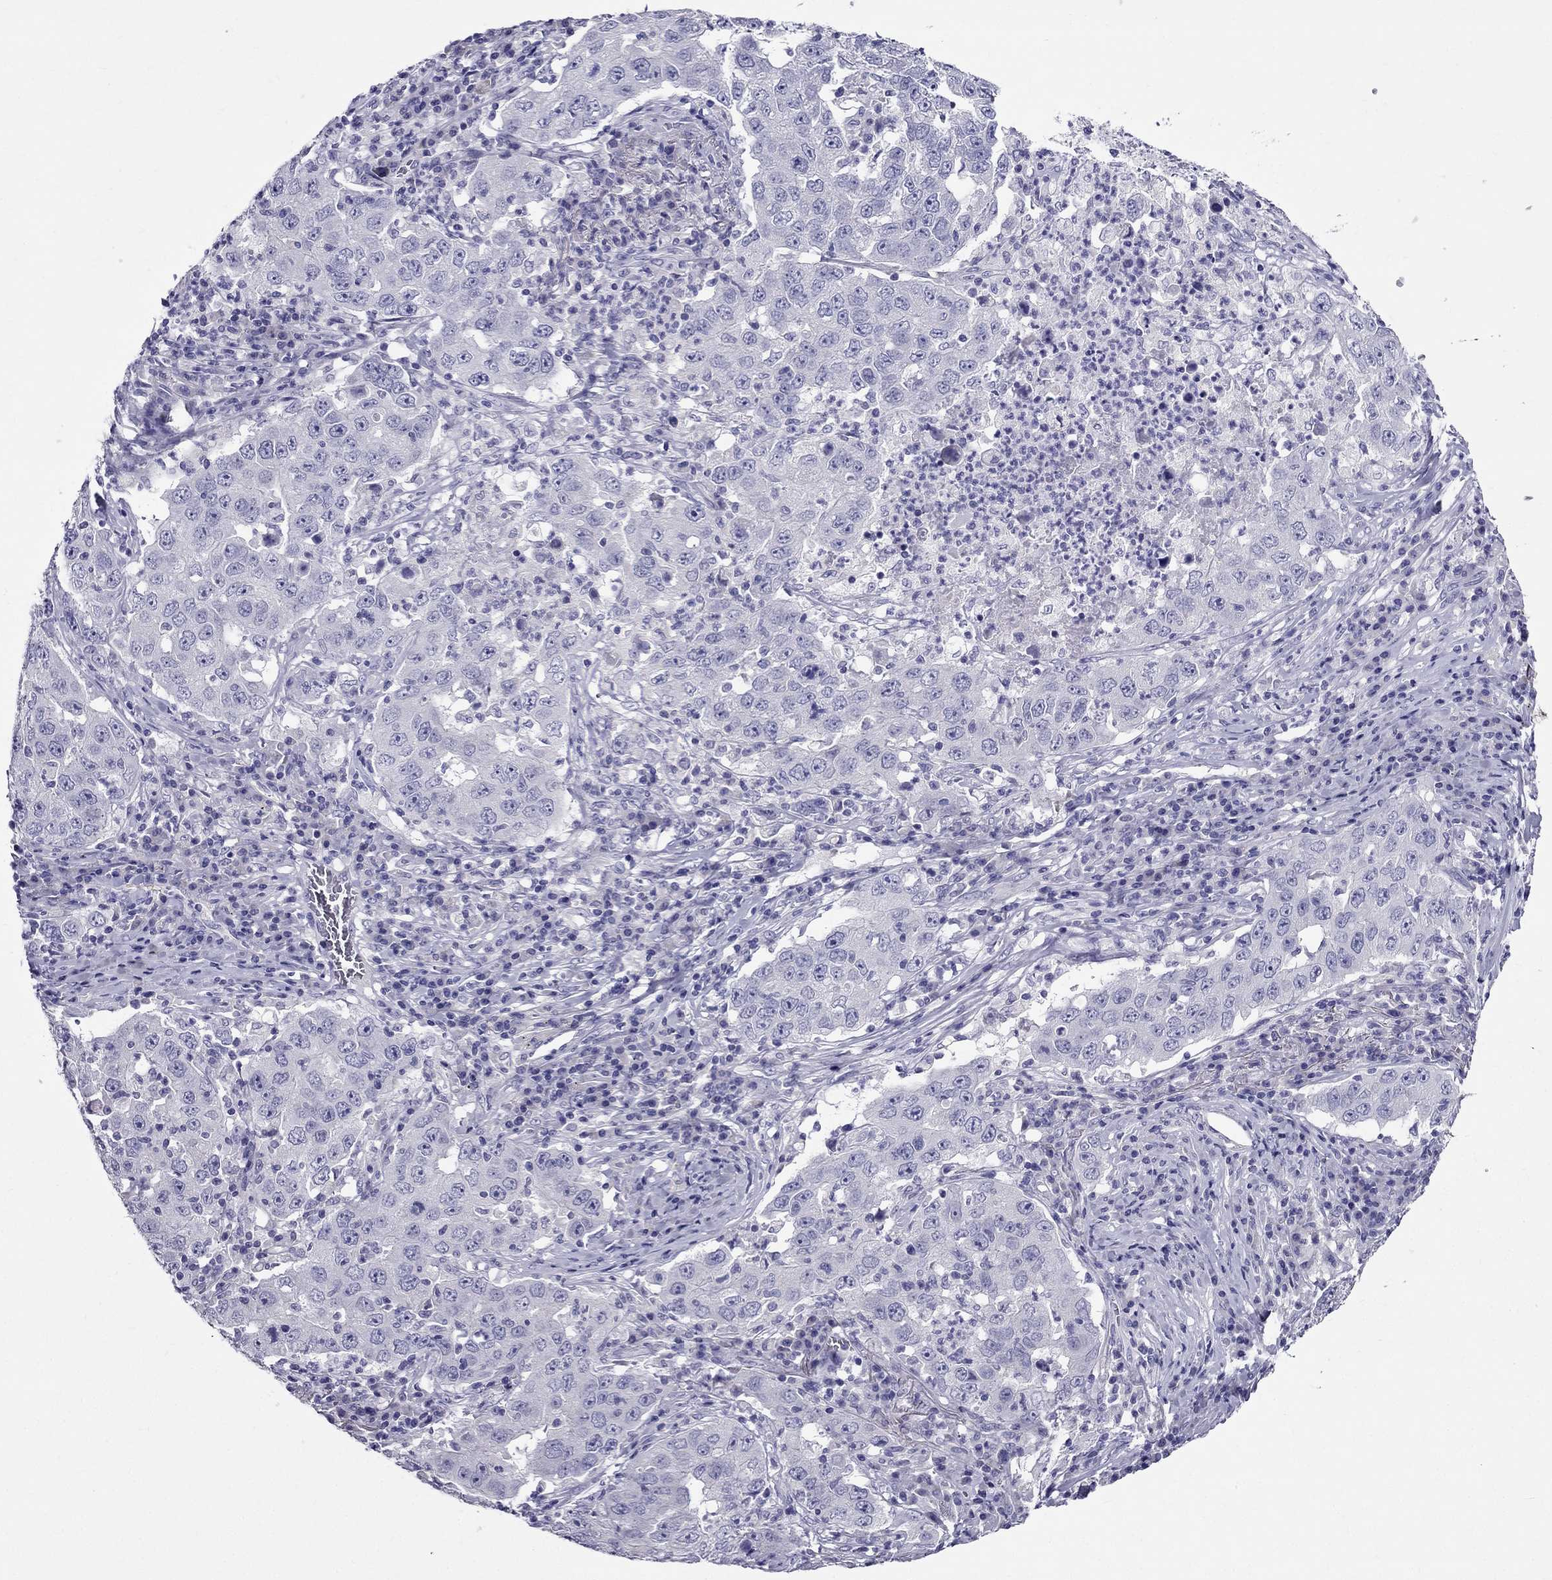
{"staining": {"intensity": "negative", "quantity": "none", "location": "none"}, "tissue": "lung cancer", "cell_type": "Tumor cells", "image_type": "cancer", "snomed": [{"axis": "morphology", "description": "Adenocarcinoma, NOS"}, {"axis": "topography", "description": "Lung"}], "caption": "There is no significant expression in tumor cells of lung cancer (adenocarcinoma).", "gene": "ZNF541", "patient": {"sex": "male", "age": 73}}